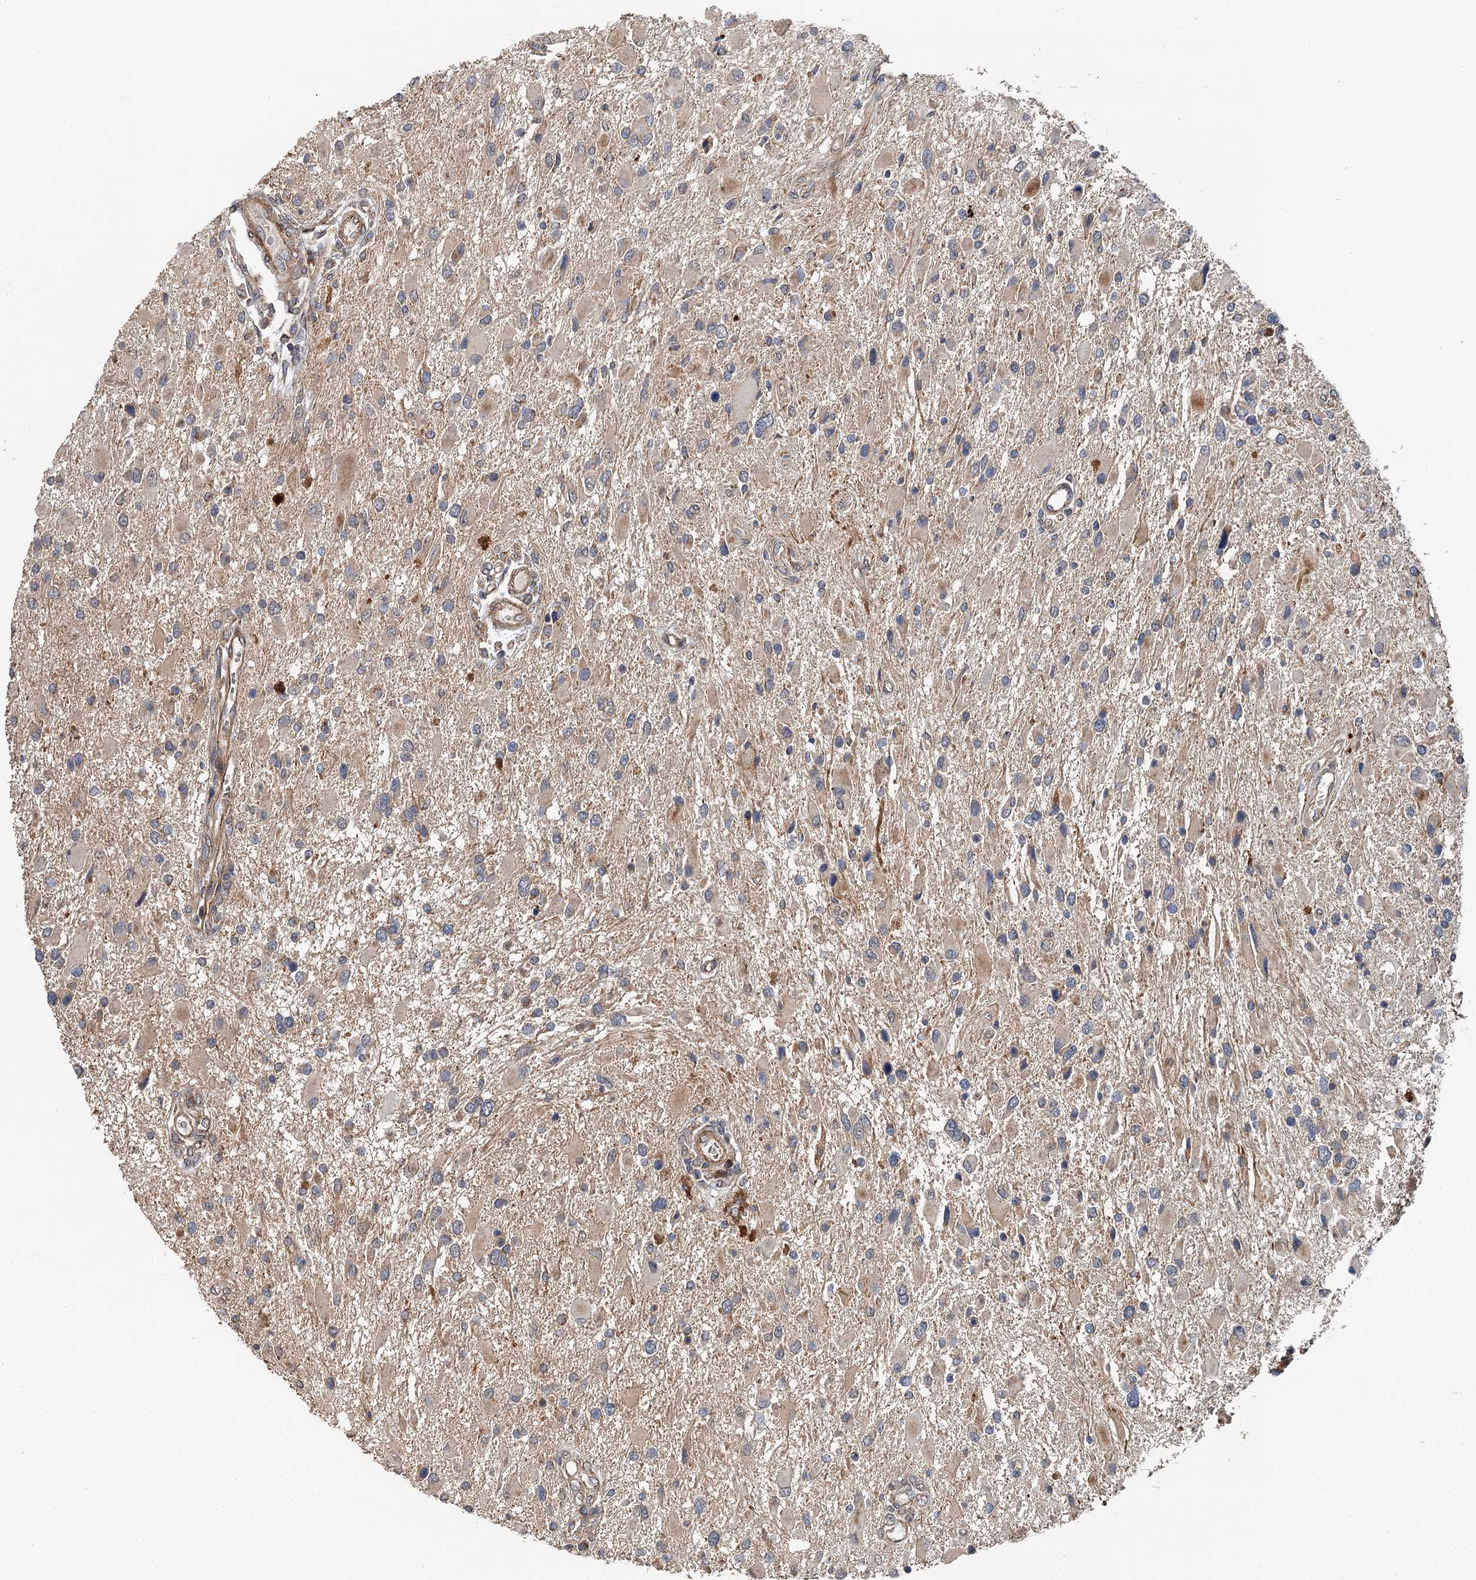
{"staining": {"intensity": "weak", "quantity": "<25%", "location": "cytoplasmic/membranous"}, "tissue": "glioma", "cell_type": "Tumor cells", "image_type": "cancer", "snomed": [{"axis": "morphology", "description": "Glioma, malignant, High grade"}, {"axis": "topography", "description": "Brain"}], "caption": "Photomicrograph shows no significant protein positivity in tumor cells of glioma. (Brightfield microscopy of DAB immunohistochemistry (IHC) at high magnification).", "gene": "LRRK2", "patient": {"sex": "male", "age": 53}}